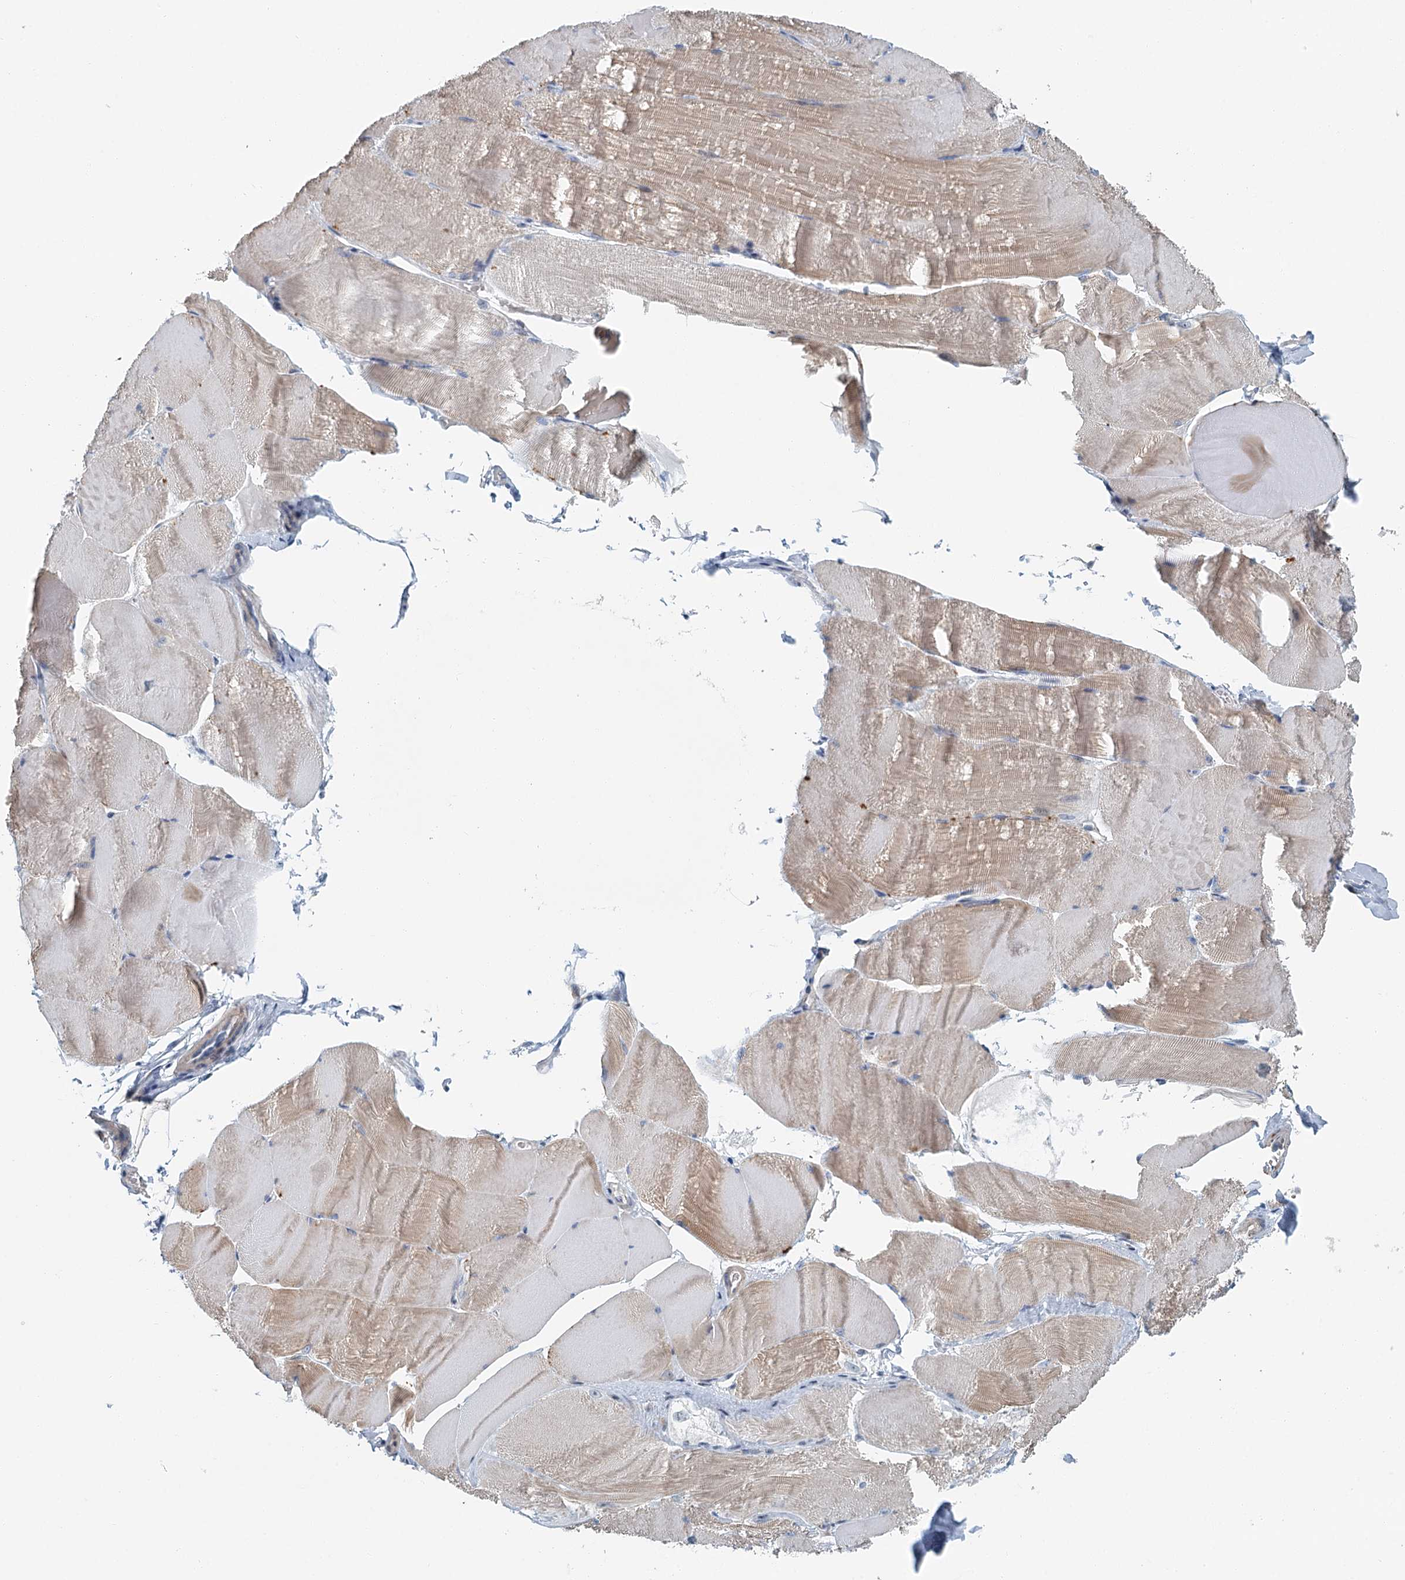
{"staining": {"intensity": "moderate", "quantity": "25%-75%", "location": "cytoplasmic/membranous"}, "tissue": "skeletal muscle", "cell_type": "Myocytes", "image_type": "normal", "snomed": [{"axis": "morphology", "description": "Normal tissue, NOS"}, {"axis": "morphology", "description": "Basal cell carcinoma"}, {"axis": "topography", "description": "Skeletal muscle"}], "caption": "Immunohistochemistry staining of normal skeletal muscle, which demonstrates medium levels of moderate cytoplasmic/membranous staining in approximately 25%-75% of myocytes indicating moderate cytoplasmic/membranous protein staining. The staining was performed using DAB (brown) for protein detection and nuclei were counterstained in hematoxylin (blue).", "gene": "ZNF527", "patient": {"sex": "female", "age": 64}}